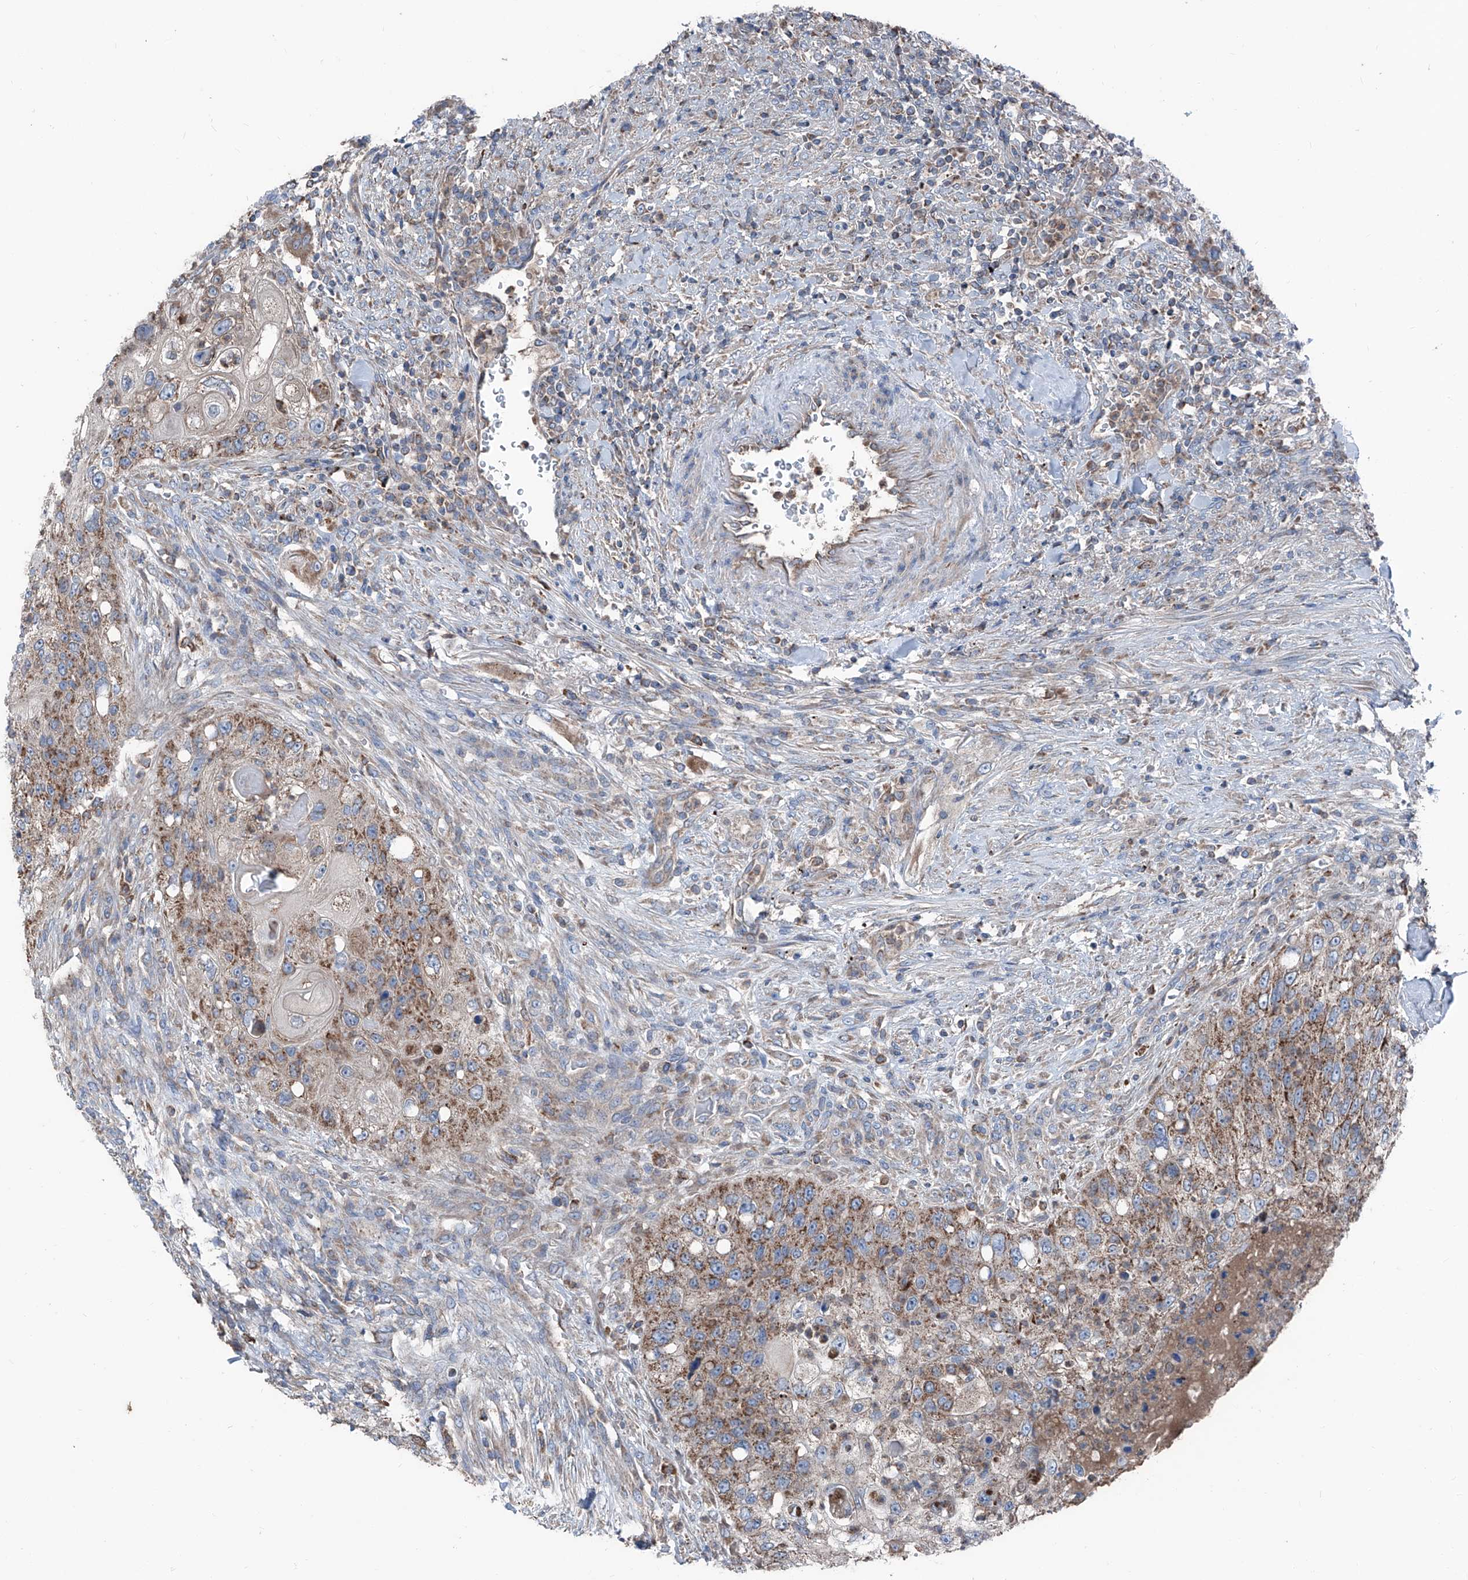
{"staining": {"intensity": "moderate", "quantity": "25%-75%", "location": "cytoplasmic/membranous"}, "tissue": "urothelial cancer", "cell_type": "Tumor cells", "image_type": "cancer", "snomed": [{"axis": "morphology", "description": "Urothelial carcinoma, High grade"}, {"axis": "topography", "description": "Urinary bladder"}], "caption": "High-grade urothelial carcinoma stained with DAB immunohistochemistry shows medium levels of moderate cytoplasmic/membranous expression in about 25%-75% of tumor cells.", "gene": "GPAT3", "patient": {"sex": "female", "age": 60}}